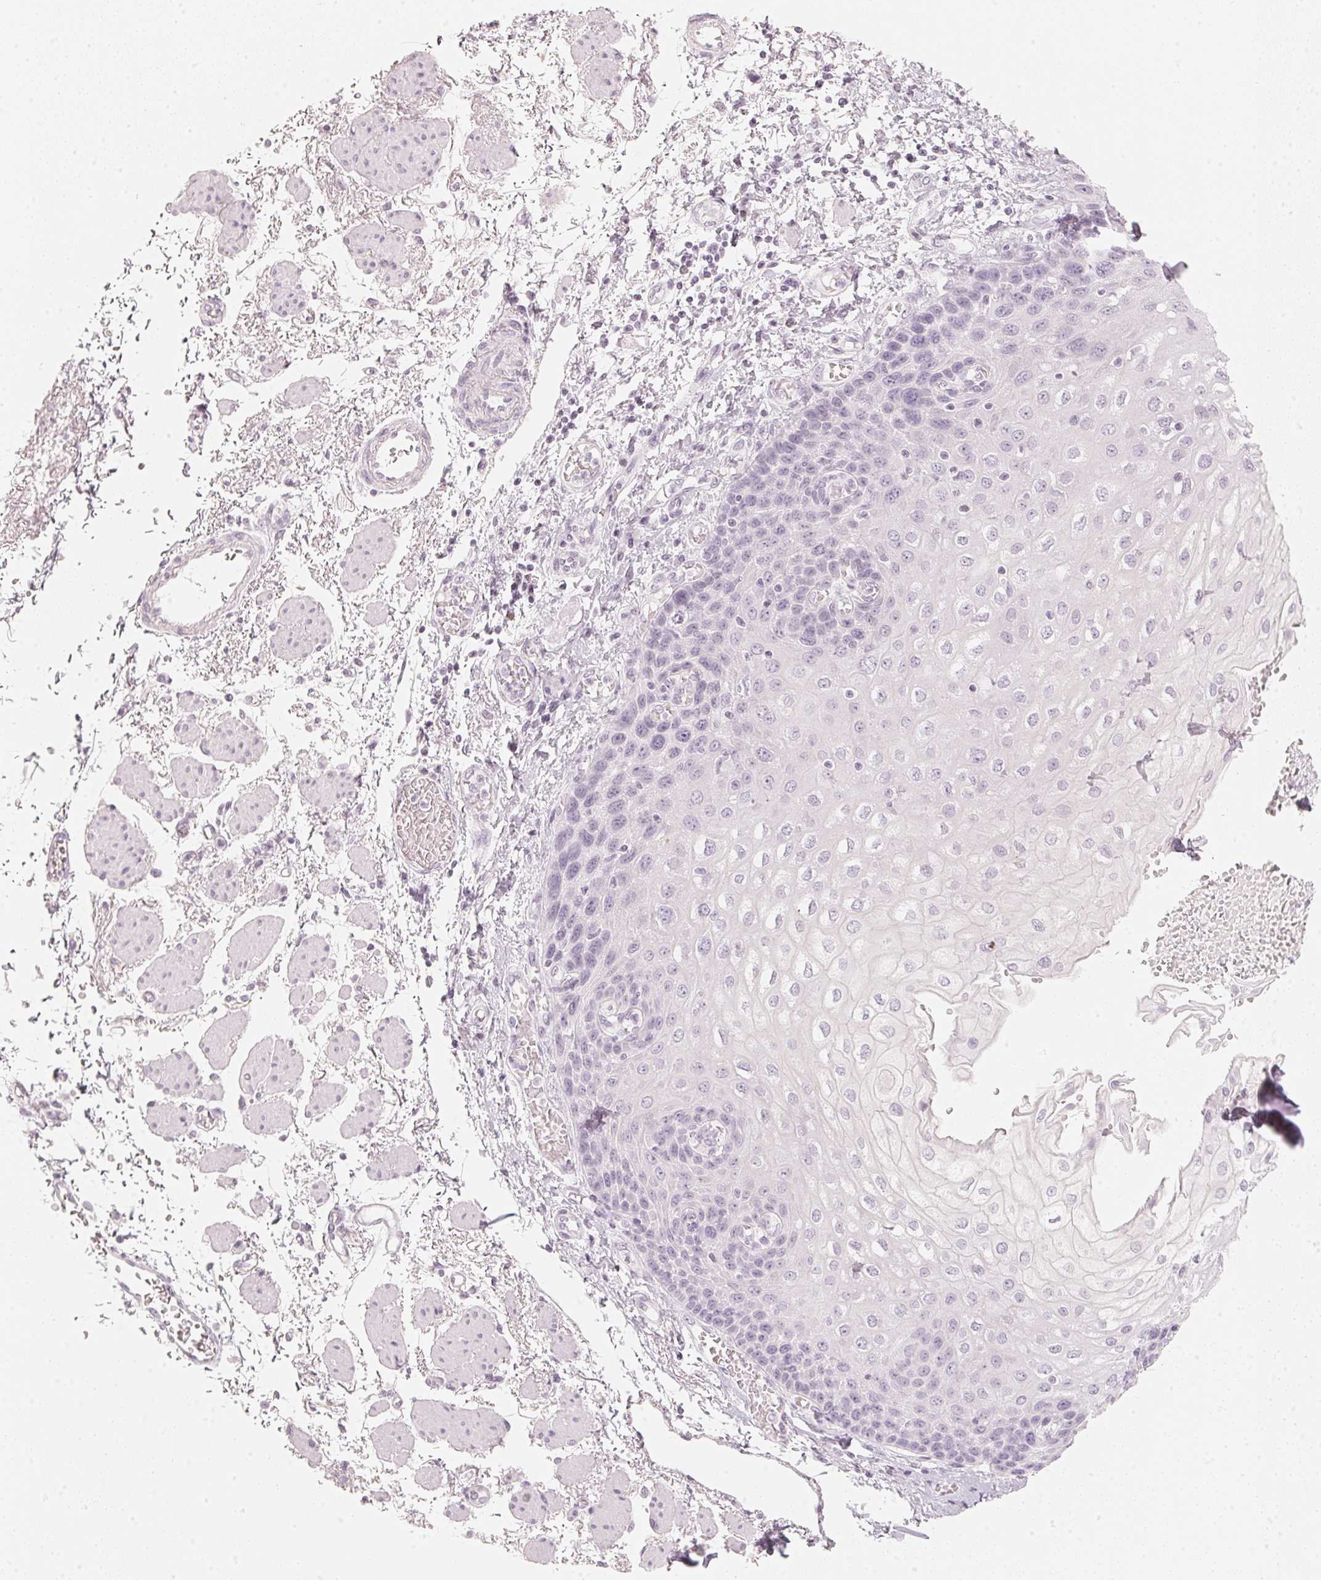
{"staining": {"intensity": "negative", "quantity": "none", "location": "none"}, "tissue": "esophagus", "cell_type": "Squamous epithelial cells", "image_type": "normal", "snomed": [{"axis": "morphology", "description": "Normal tissue, NOS"}, {"axis": "morphology", "description": "Adenocarcinoma, NOS"}, {"axis": "topography", "description": "Esophagus"}], "caption": "Unremarkable esophagus was stained to show a protein in brown. There is no significant staining in squamous epithelial cells.", "gene": "SLC22A8", "patient": {"sex": "male", "age": 81}}